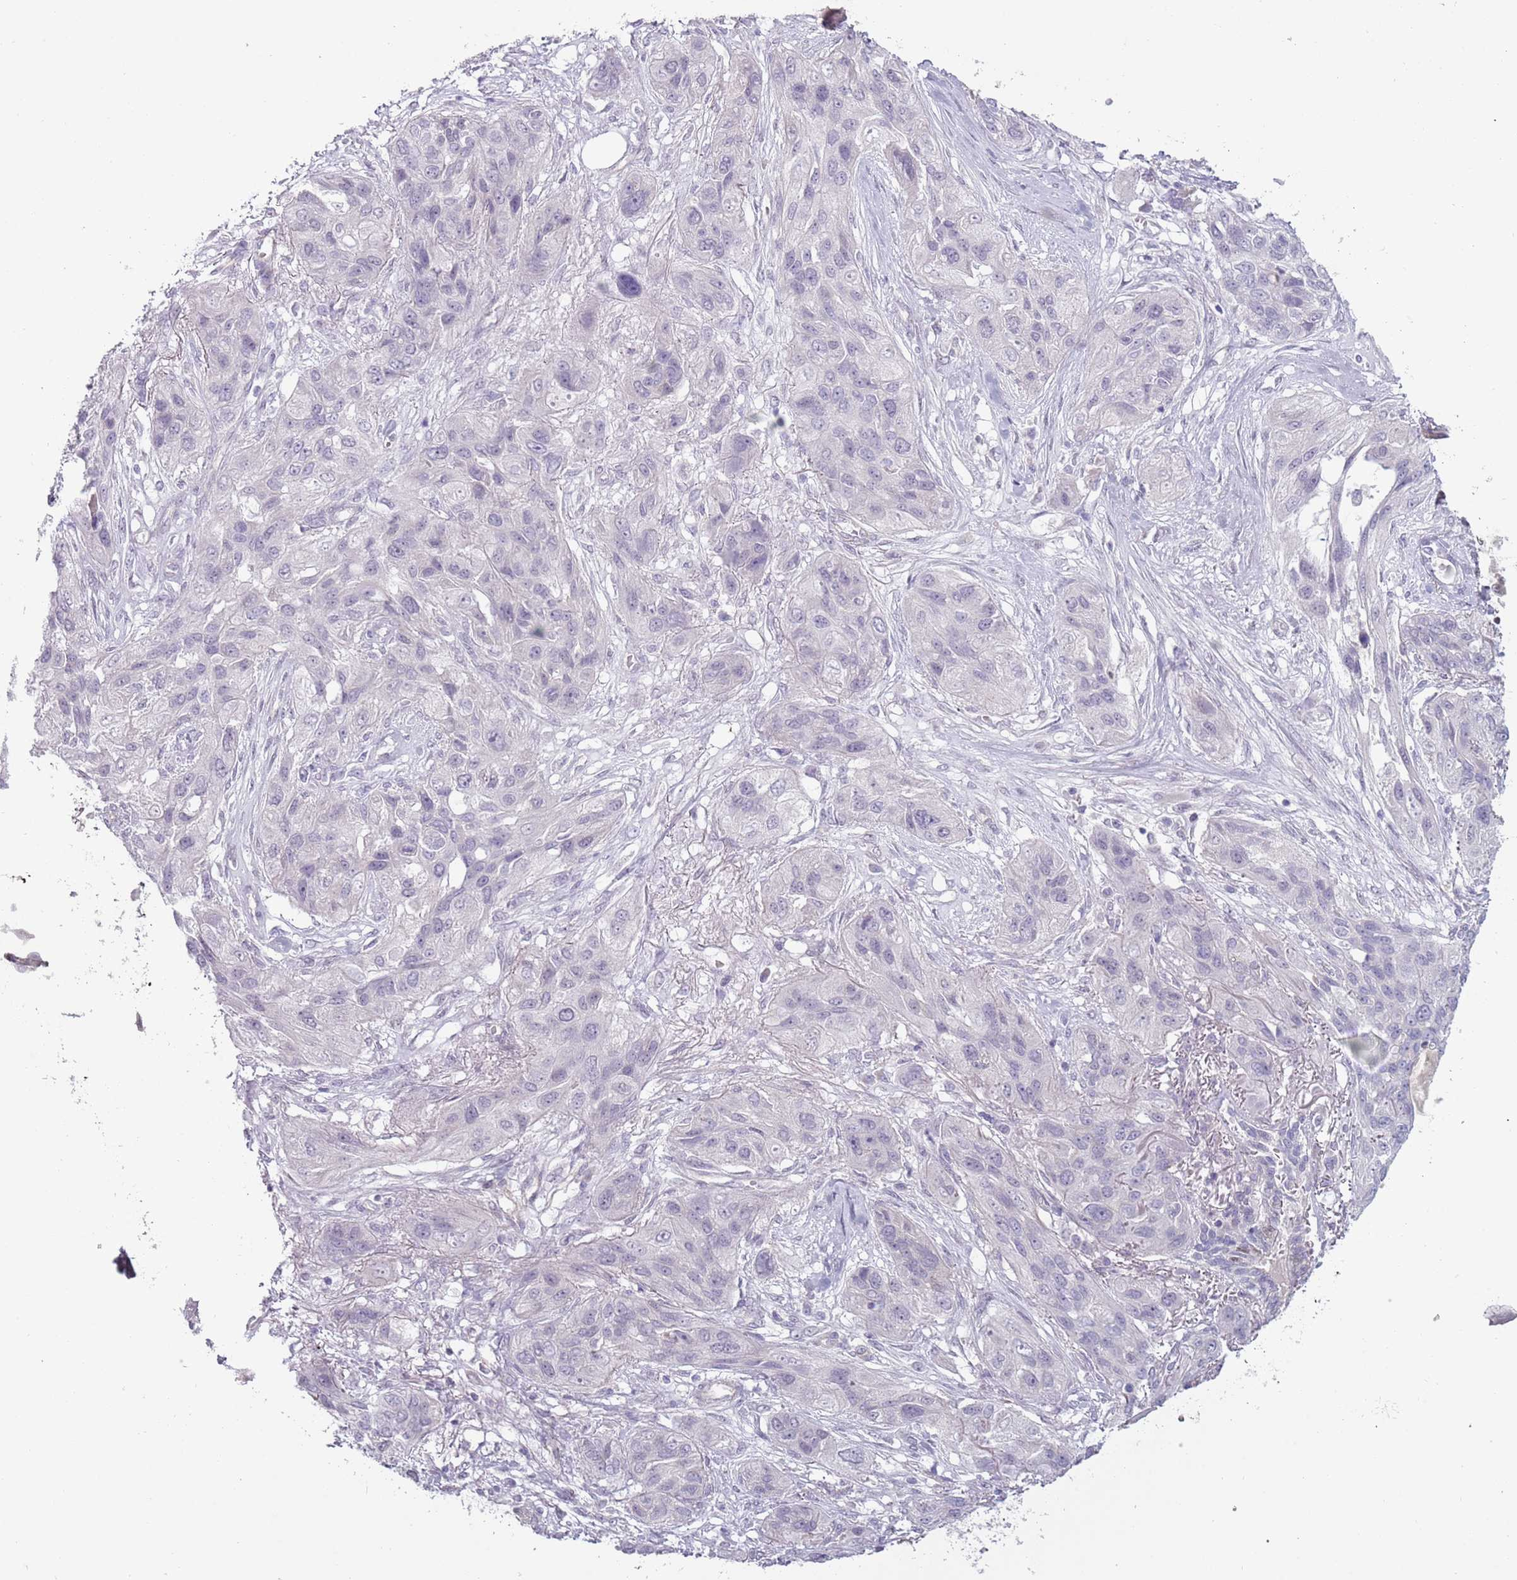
{"staining": {"intensity": "negative", "quantity": "none", "location": "none"}, "tissue": "lung cancer", "cell_type": "Tumor cells", "image_type": "cancer", "snomed": [{"axis": "morphology", "description": "Squamous cell carcinoma, NOS"}, {"axis": "topography", "description": "Lung"}], "caption": "IHC of human lung cancer (squamous cell carcinoma) shows no staining in tumor cells. (Brightfield microscopy of DAB IHC at high magnification).", "gene": "RFX2", "patient": {"sex": "female", "age": 70}}